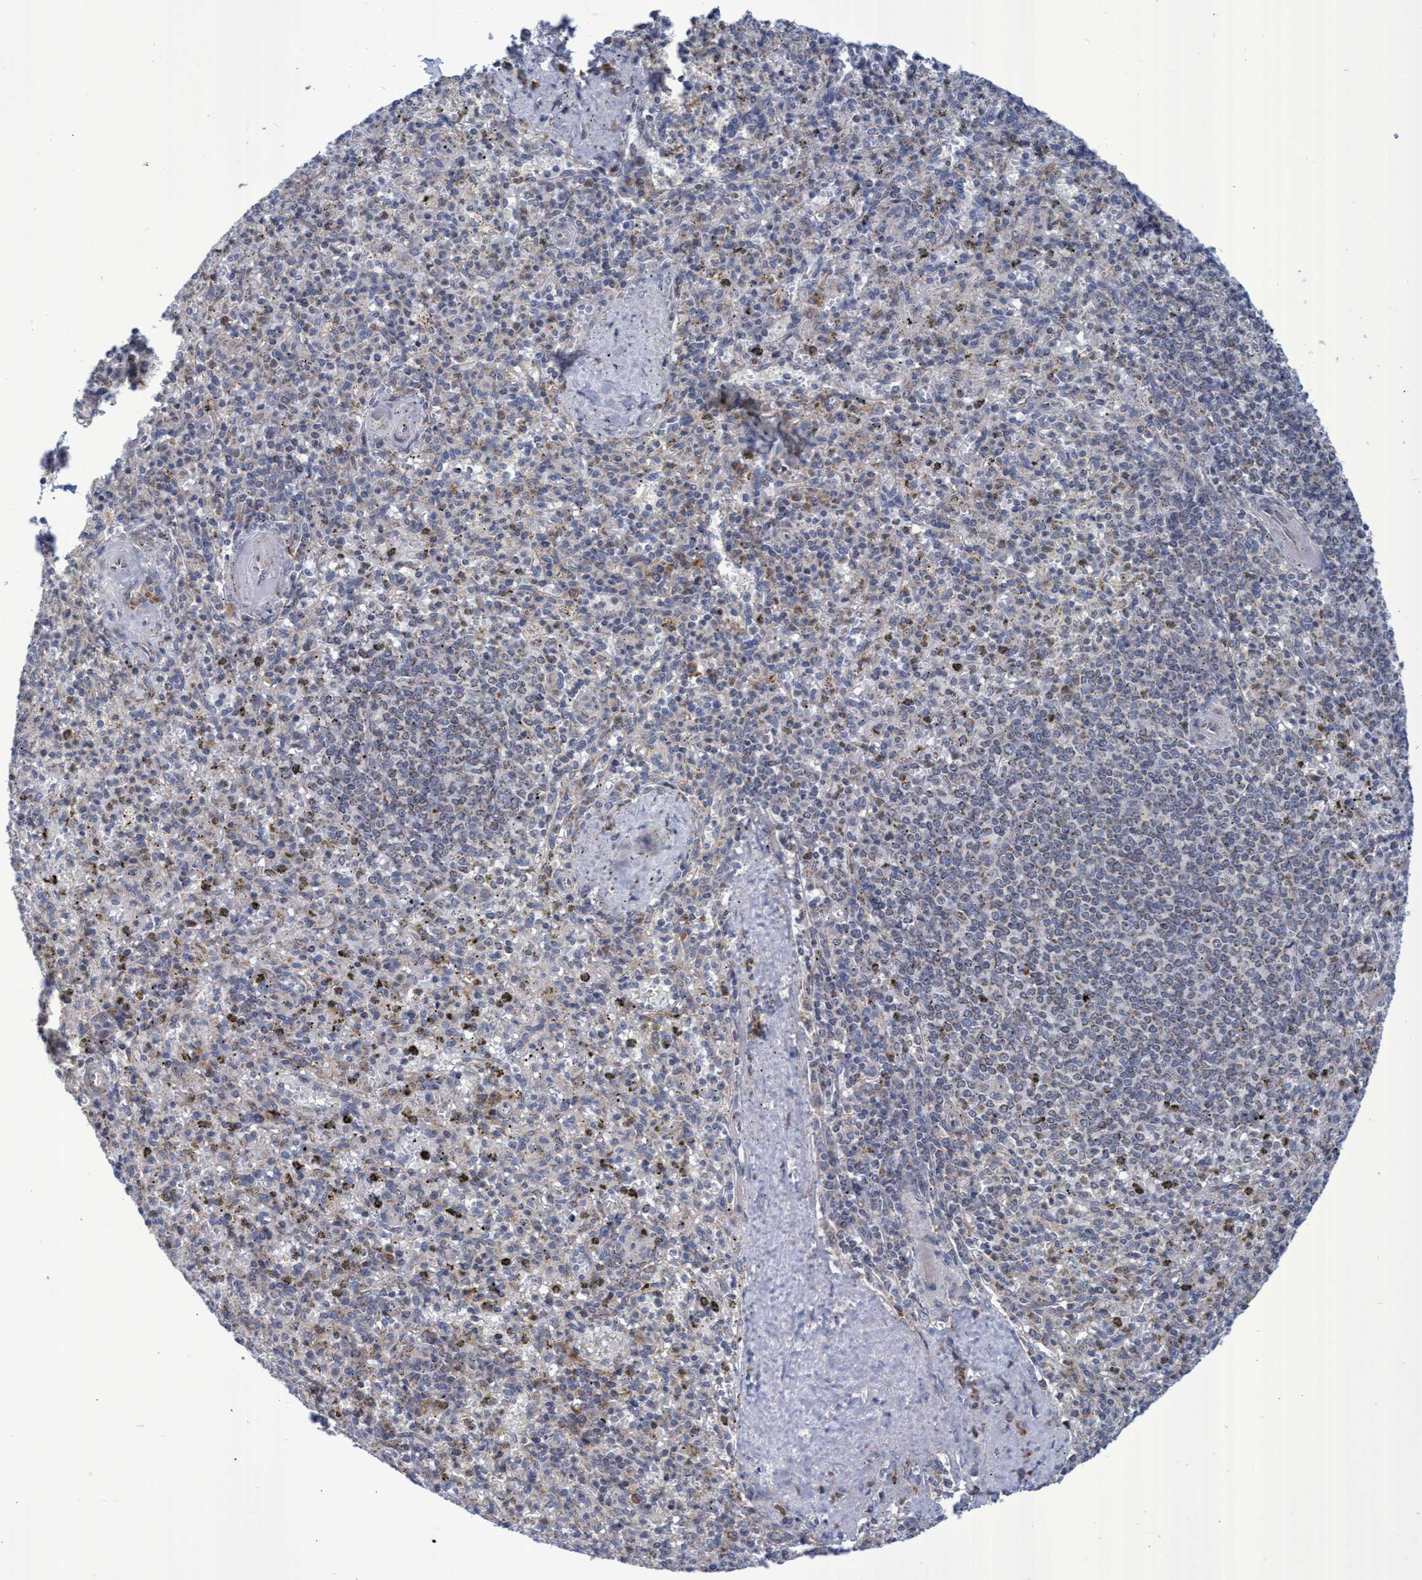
{"staining": {"intensity": "moderate", "quantity": "<25%", "location": "cytoplasmic/membranous"}, "tissue": "spleen", "cell_type": "Cells in red pulp", "image_type": "normal", "snomed": [{"axis": "morphology", "description": "Normal tissue, NOS"}, {"axis": "topography", "description": "Spleen"}], "caption": "A high-resolution image shows immunohistochemistry staining of benign spleen, which demonstrates moderate cytoplasmic/membranous expression in about <25% of cells in red pulp. The protein is stained brown, and the nuclei are stained in blue (DAB (3,3'-diaminobenzidine) IHC with brightfield microscopy, high magnification).", "gene": "NAT16", "patient": {"sex": "male", "age": 72}}